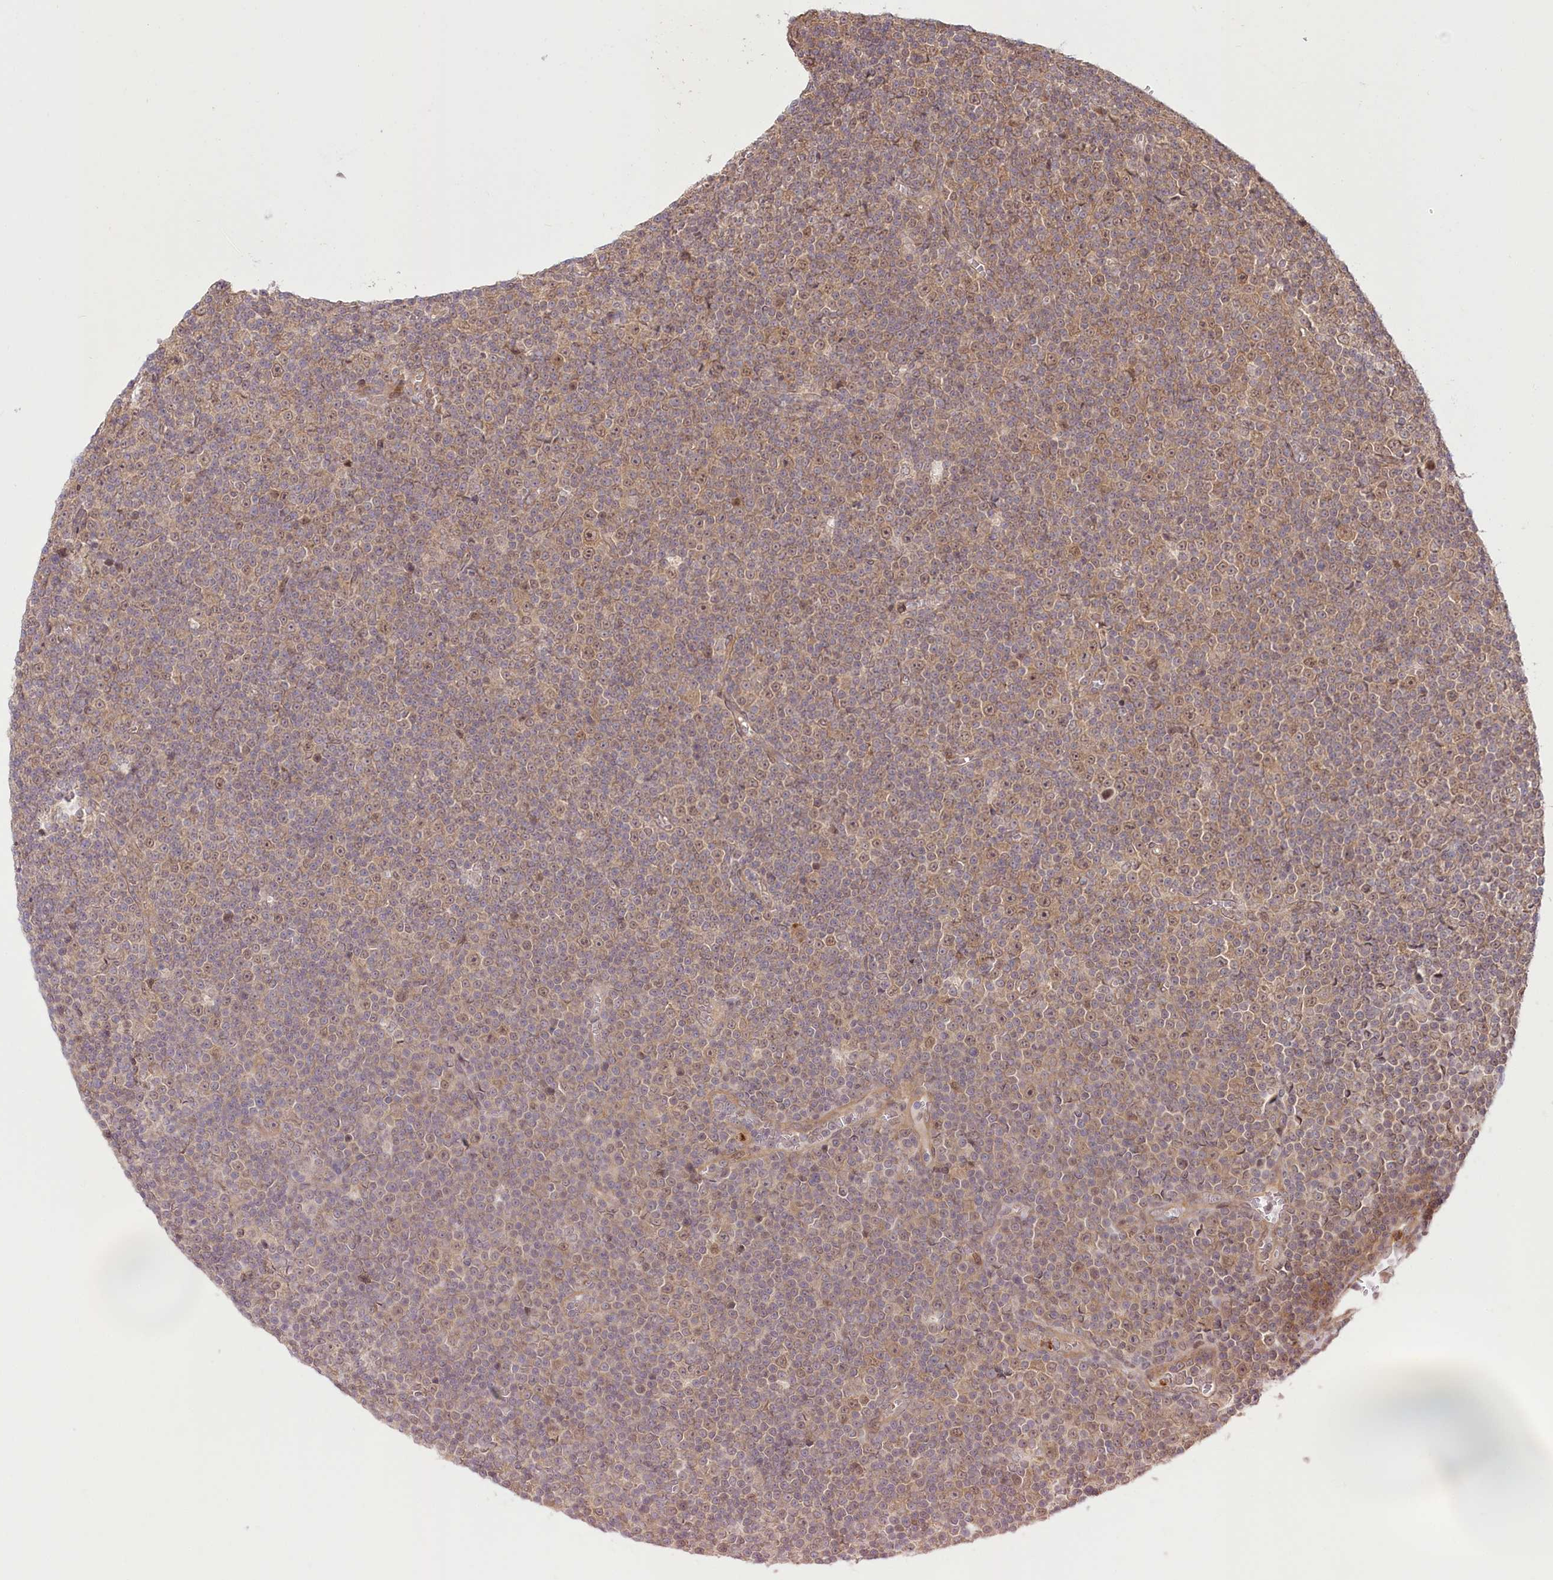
{"staining": {"intensity": "weak", "quantity": "25%-75%", "location": "cytoplasmic/membranous,nuclear"}, "tissue": "lymphoma", "cell_type": "Tumor cells", "image_type": "cancer", "snomed": [{"axis": "morphology", "description": "Malignant lymphoma, non-Hodgkin's type, Low grade"}, {"axis": "topography", "description": "Lymph node"}], "caption": "The micrograph shows a brown stain indicating the presence of a protein in the cytoplasmic/membranous and nuclear of tumor cells in lymphoma.", "gene": "CEP70", "patient": {"sex": "female", "age": 67}}